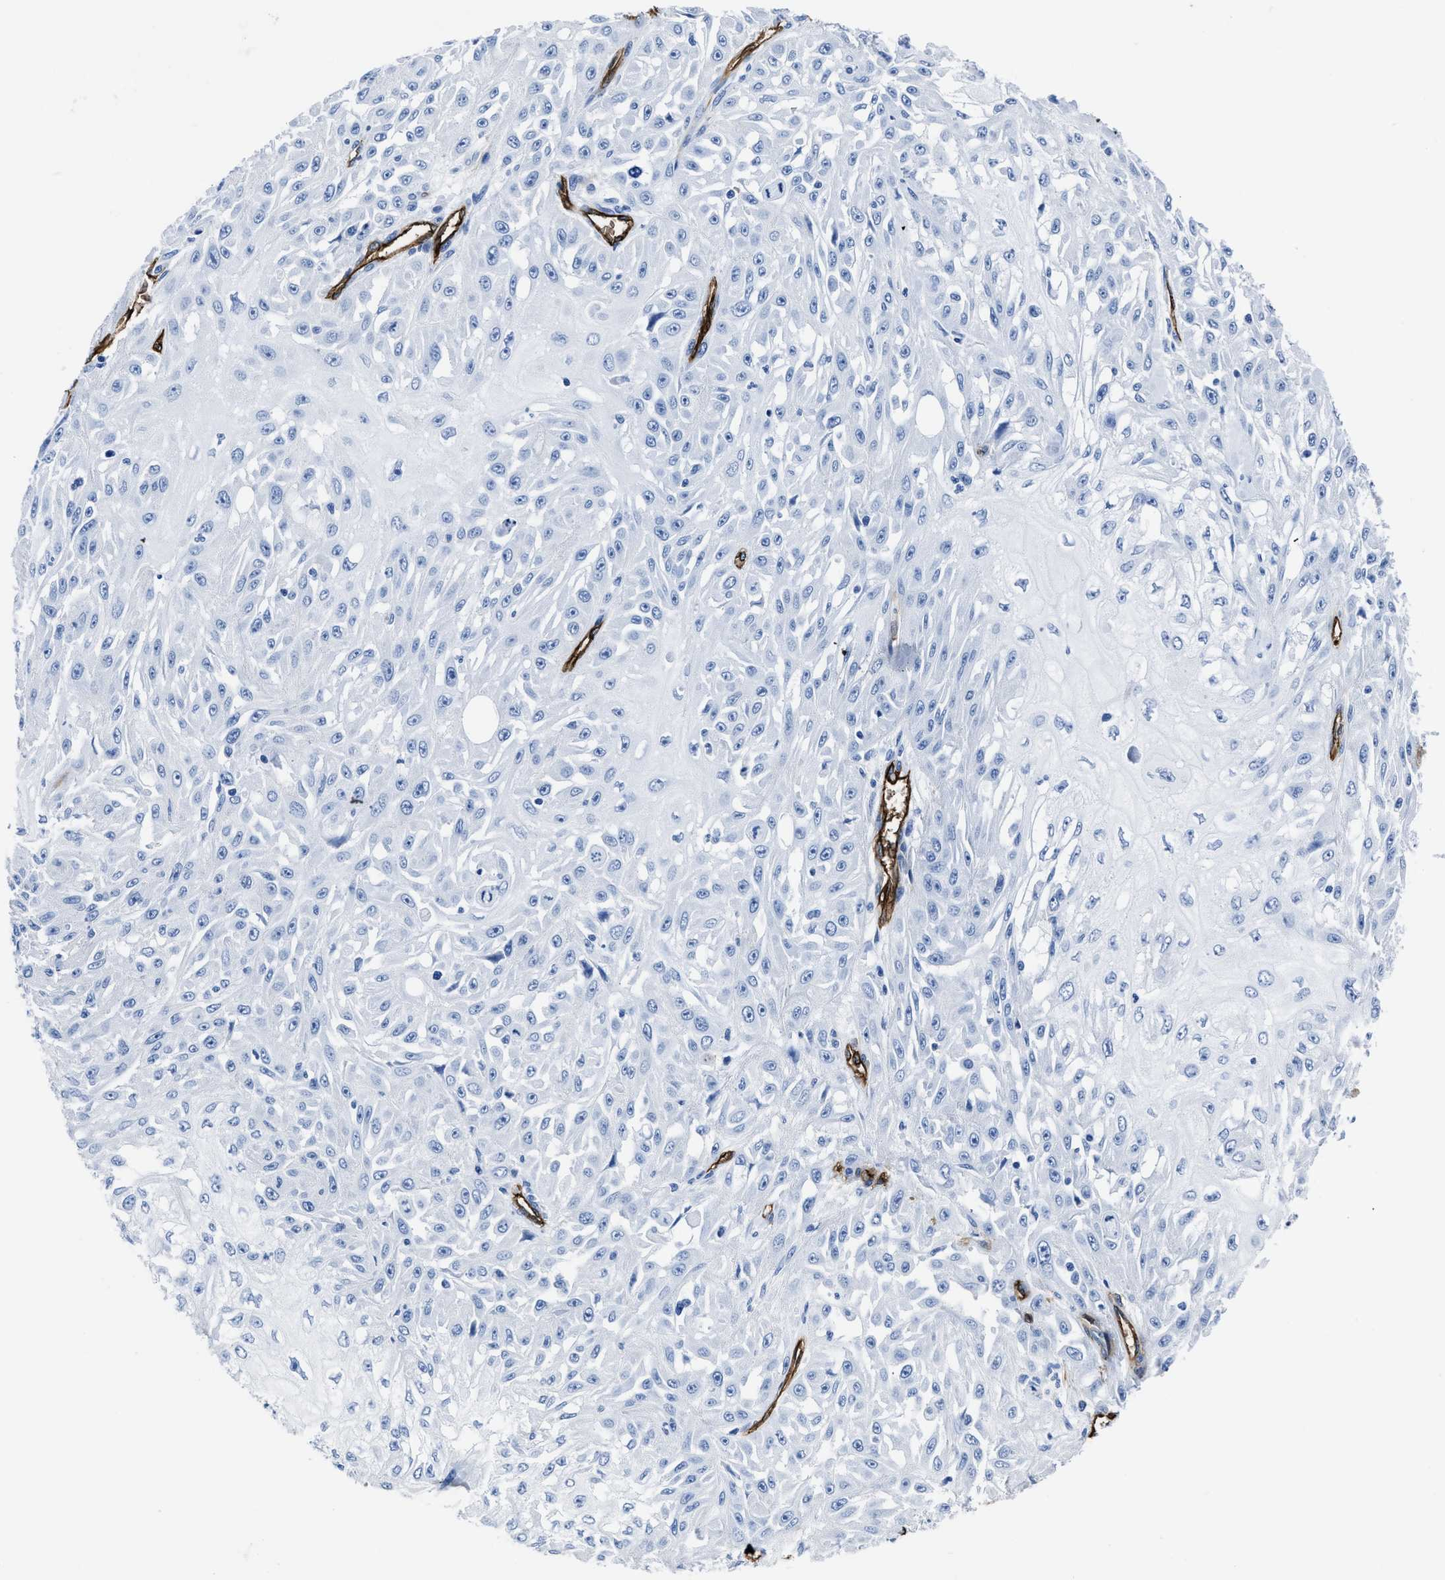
{"staining": {"intensity": "negative", "quantity": "none", "location": "none"}, "tissue": "skin cancer", "cell_type": "Tumor cells", "image_type": "cancer", "snomed": [{"axis": "morphology", "description": "Squamous cell carcinoma, NOS"}, {"axis": "morphology", "description": "Squamous cell carcinoma, metastatic, NOS"}, {"axis": "topography", "description": "Skin"}, {"axis": "topography", "description": "Lymph node"}], "caption": "DAB (3,3'-diaminobenzidine) immunohistochemical staining of squamous cell carcinoma (skin) exhibits no significant positivity in tumor cells.", "gene": "AQP1", "patient": {"sex": "male", "age": 75}}